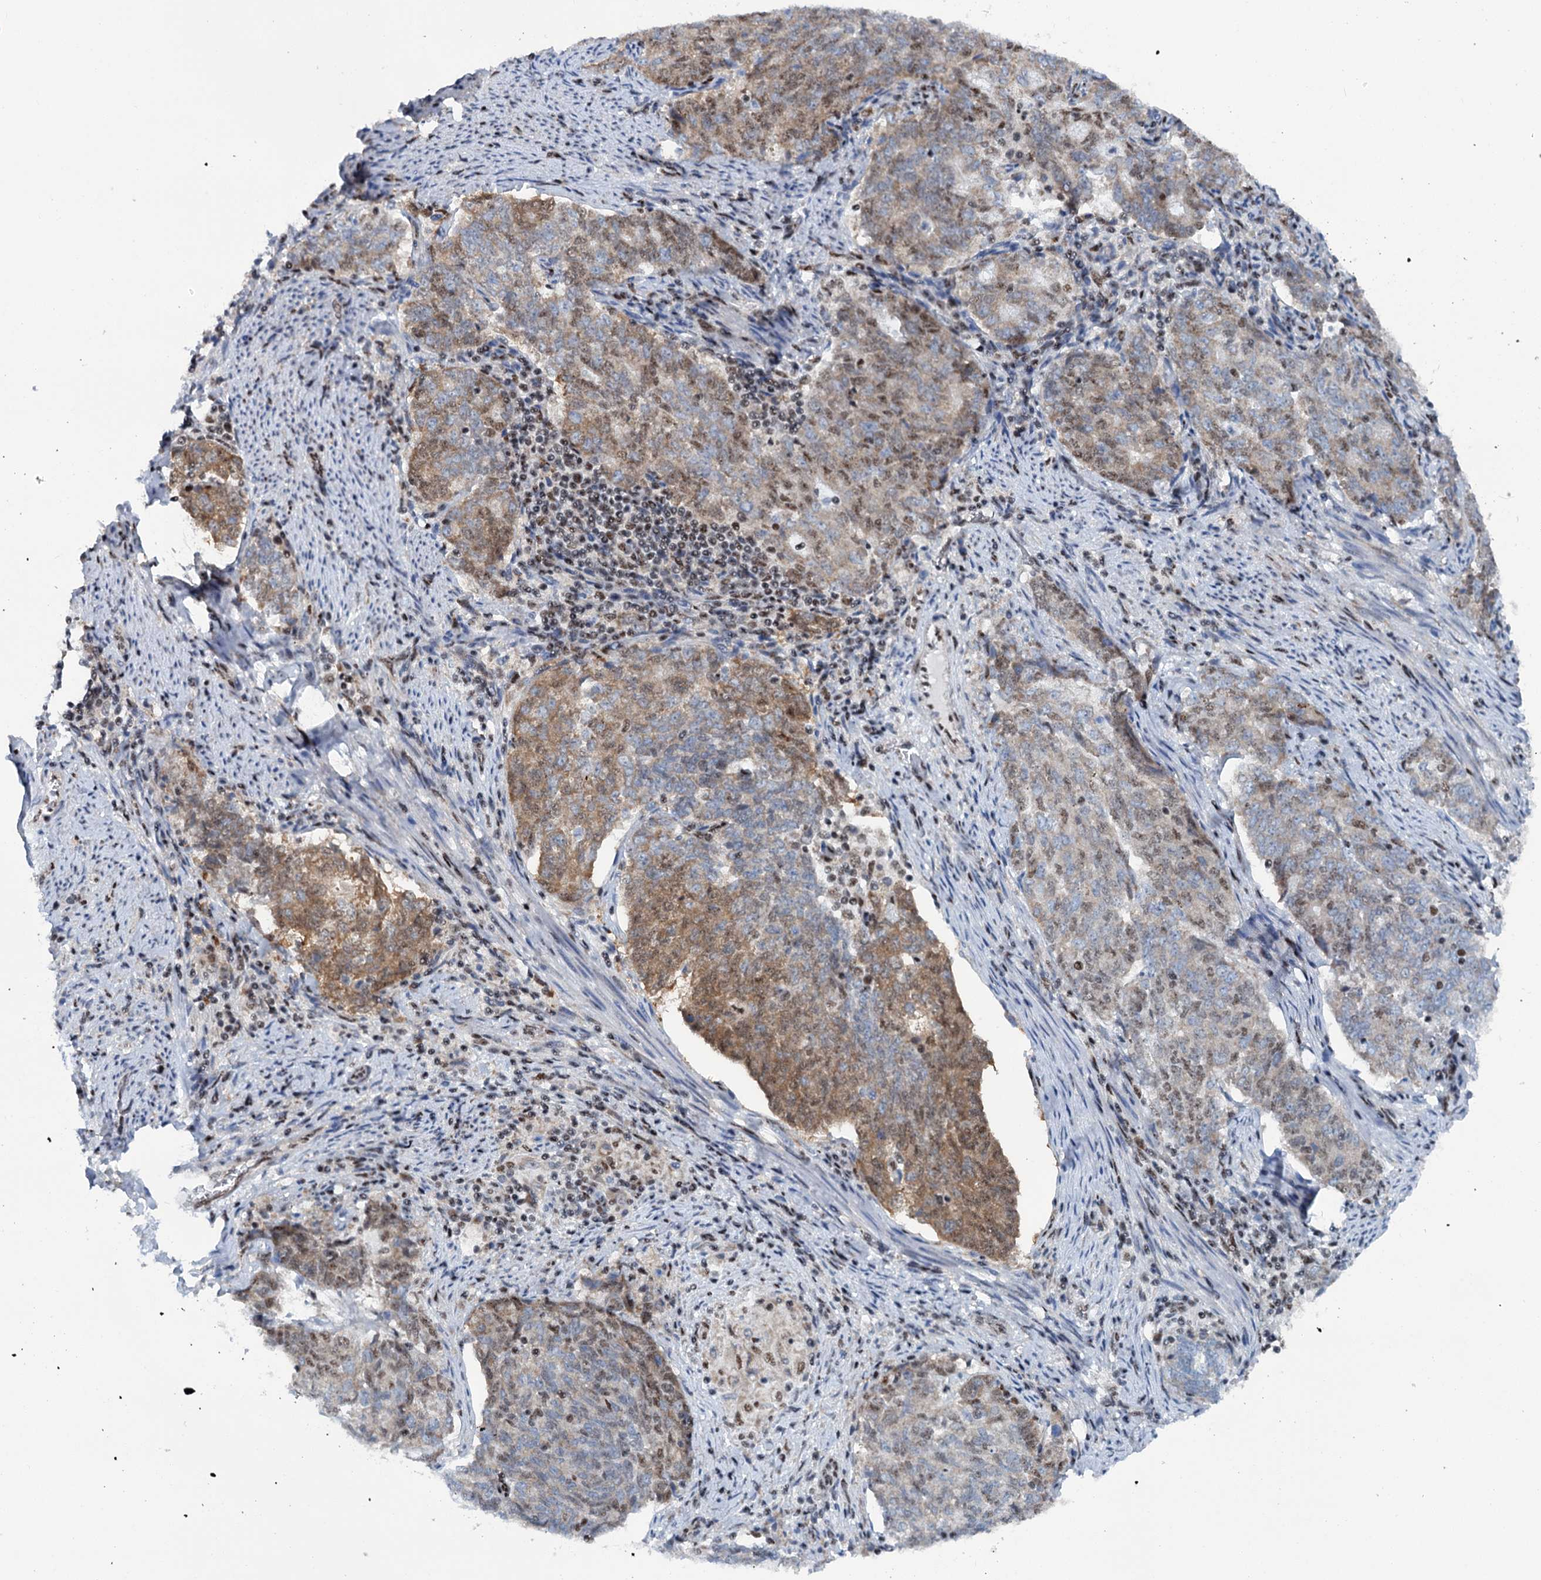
{"staining": {"intensity": "moderate", "quantity": "25%-75%", "location": "cytoplasmic/membranous,nuclear"}, "tissue": "endometrial cancer", "cell_type": "Tumor cells", "image_type": "cancer", "snomed": [{"axis": "morphology", "description": "Adenocarcinoma, NOS"}, {"axis": "topography", "description": "Endometrium"}], "caption": "Immunohistochemical staining of adenocarcinoma (endometrial) exhibits moderate cytoplasmic/membranous and nuclear protein positivity in approximately 25%-75% of tumor cells. The staining was performed using DAB to visualize the protein expression in brown, while the nuclei were stained in blue with hematoxylin (Magnification: 20x).", "gene": "SREK1", "patient": {"sex": "female", "age": 80}}